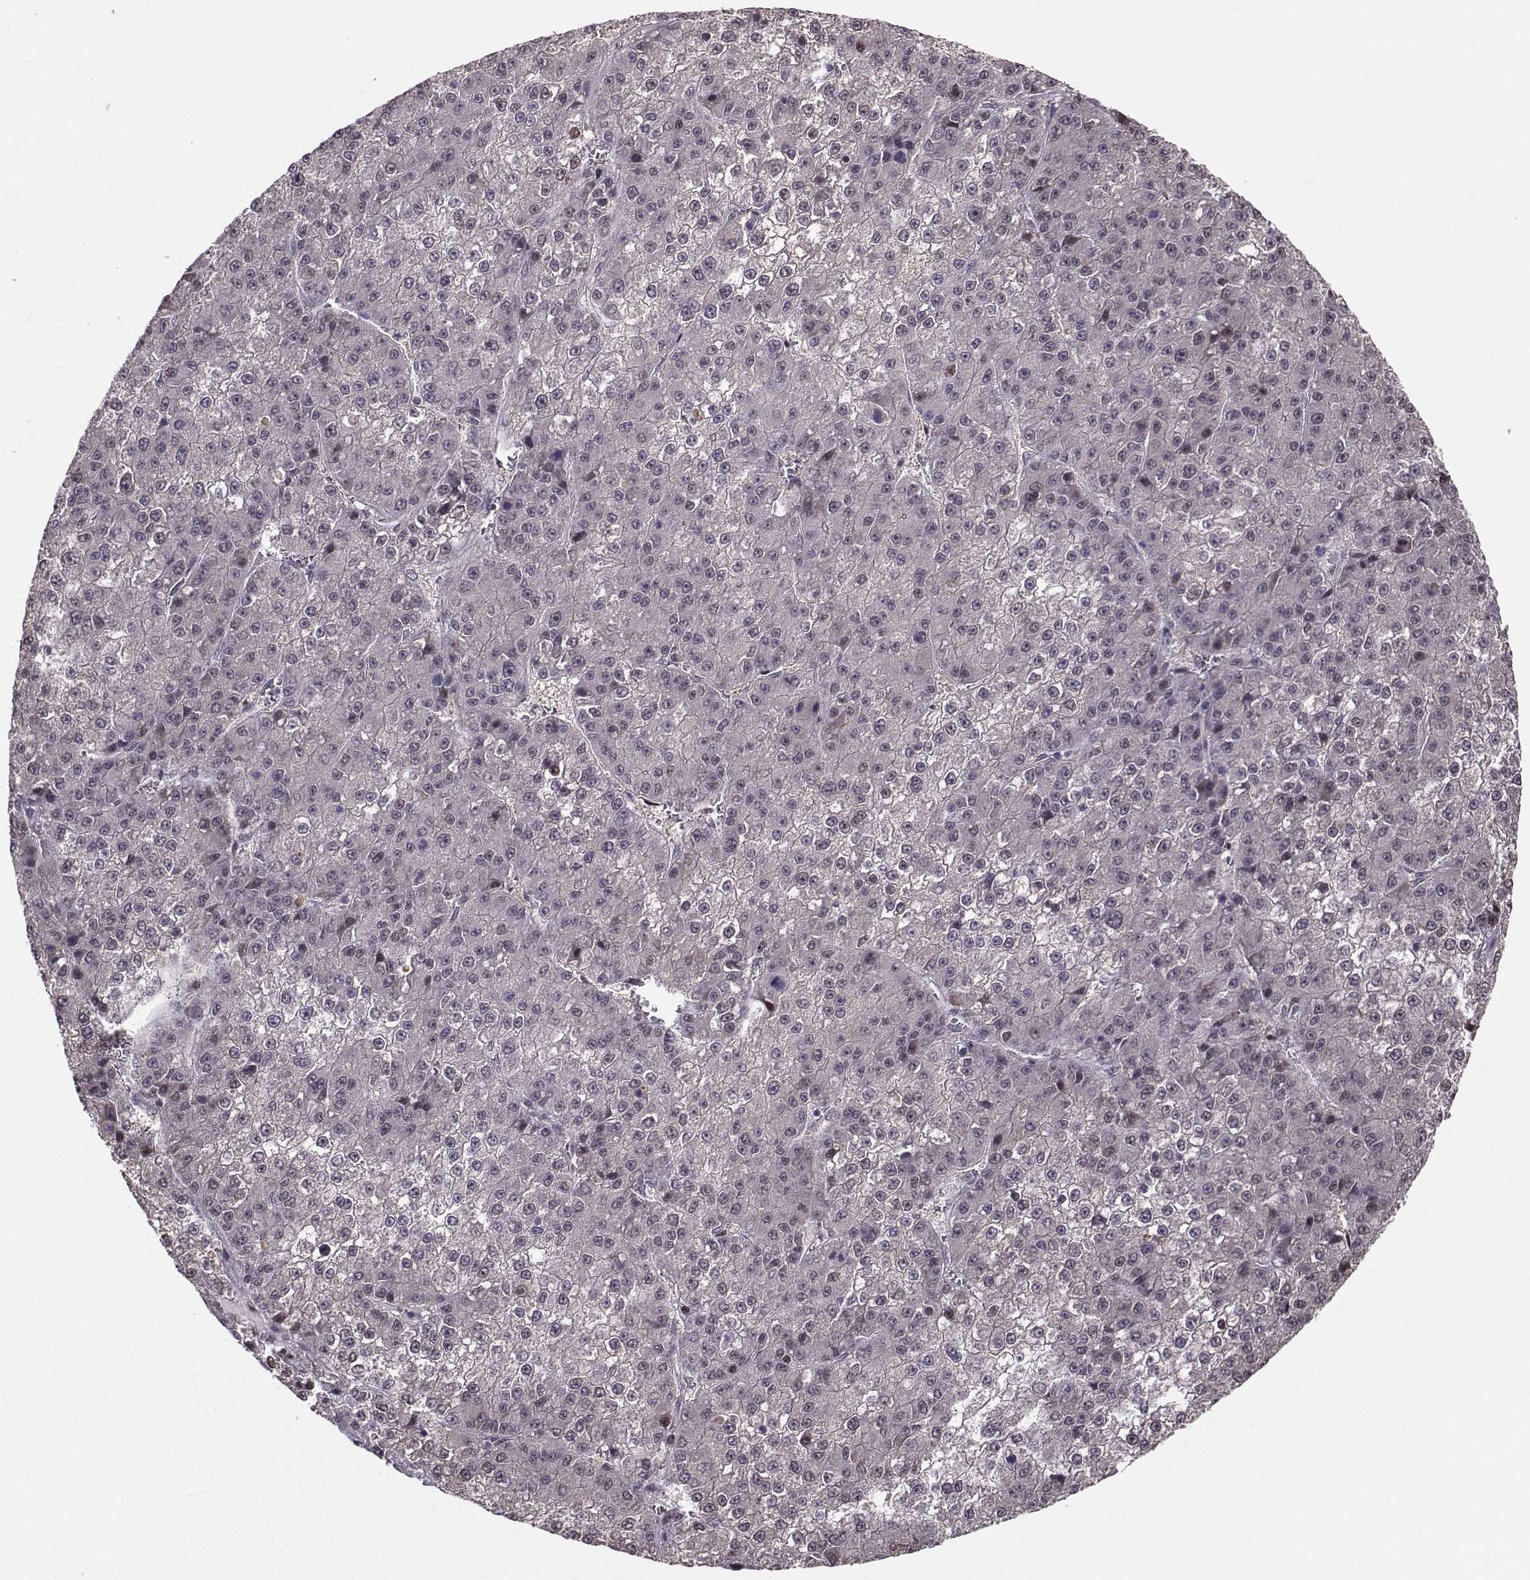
{"staining": {"intensity": "negative", "quantity": "none", "location": "none"}, "tissue": "liver cancer", "cell_type": "Tumor cells", "image_type": "cancer", "snomed": [{"axis": "morphology", "description": "Carcinoma, Hepatocellular, NOS"}, {"axis": "topography", "description": "Liver"}], "caption": "Liver cancer (hepatocellular carcinoma) stained for a protein using IHC shows no staining tumor cells.", "gene": "PKP2", "patient": {"sex": "female", "age": 73}}